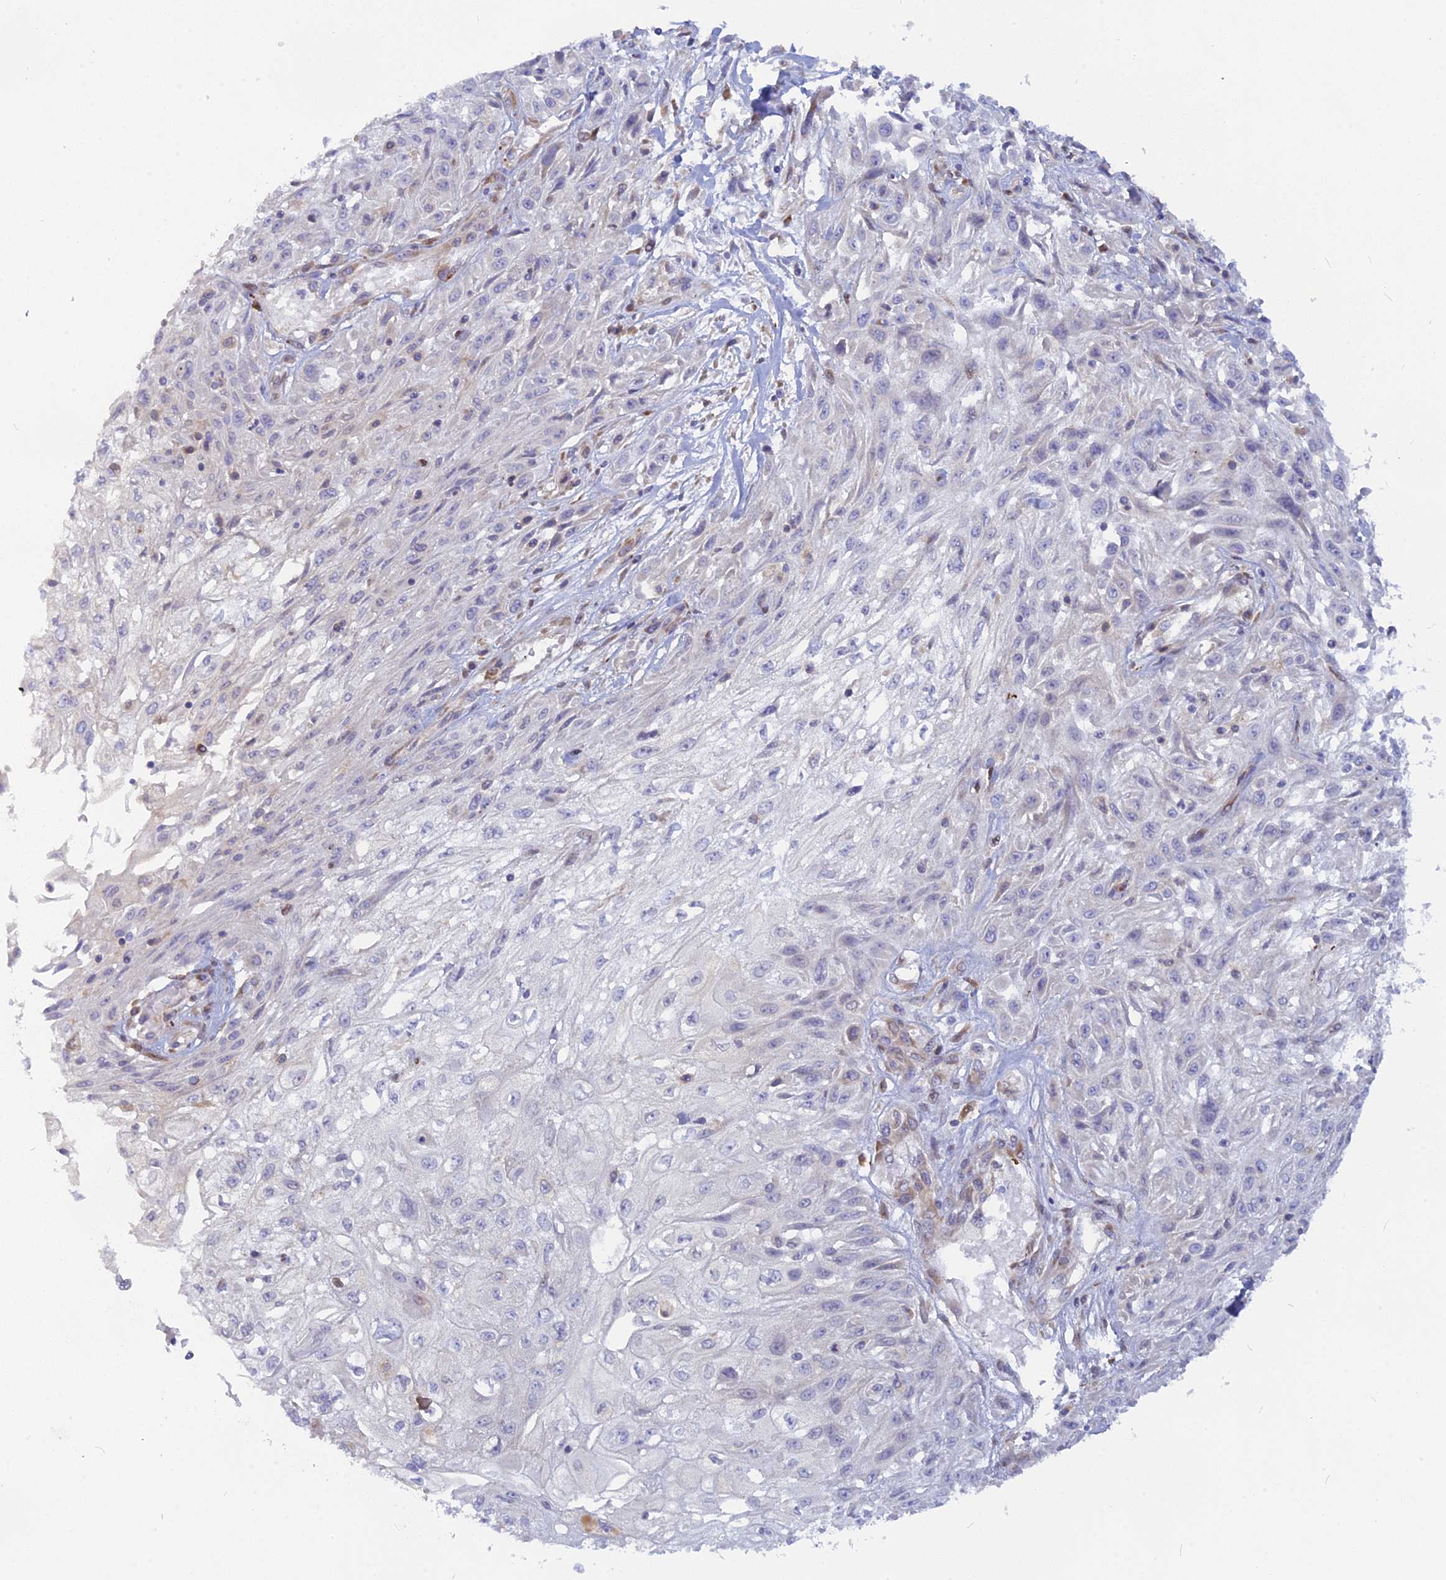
{"staining": {"intensity": "negative", "quantity": "none", "location": "none"}, "tissue": "skin cancer", "cell_type": "Tumor cells", "image_type": "cancer", "snomed": [{"axis": "morphology", "description": "Squamous cell carcinoma, NOS"}, {"axis": "morphology", "description": "Squamous cell carcinoma, metastatic, NOS"}, {"axis": "topography", "description": "Skin"}, {"axis": "topography", "description": "Lymph node"}], "caption": "DAB (3,3'-diaminobenzidine) immunohistochemical staining of skin cancer exhibits no significant staining in tumor cells.", "gene": "TLCD1", "patient": {"sex": "male", "age": 75}}